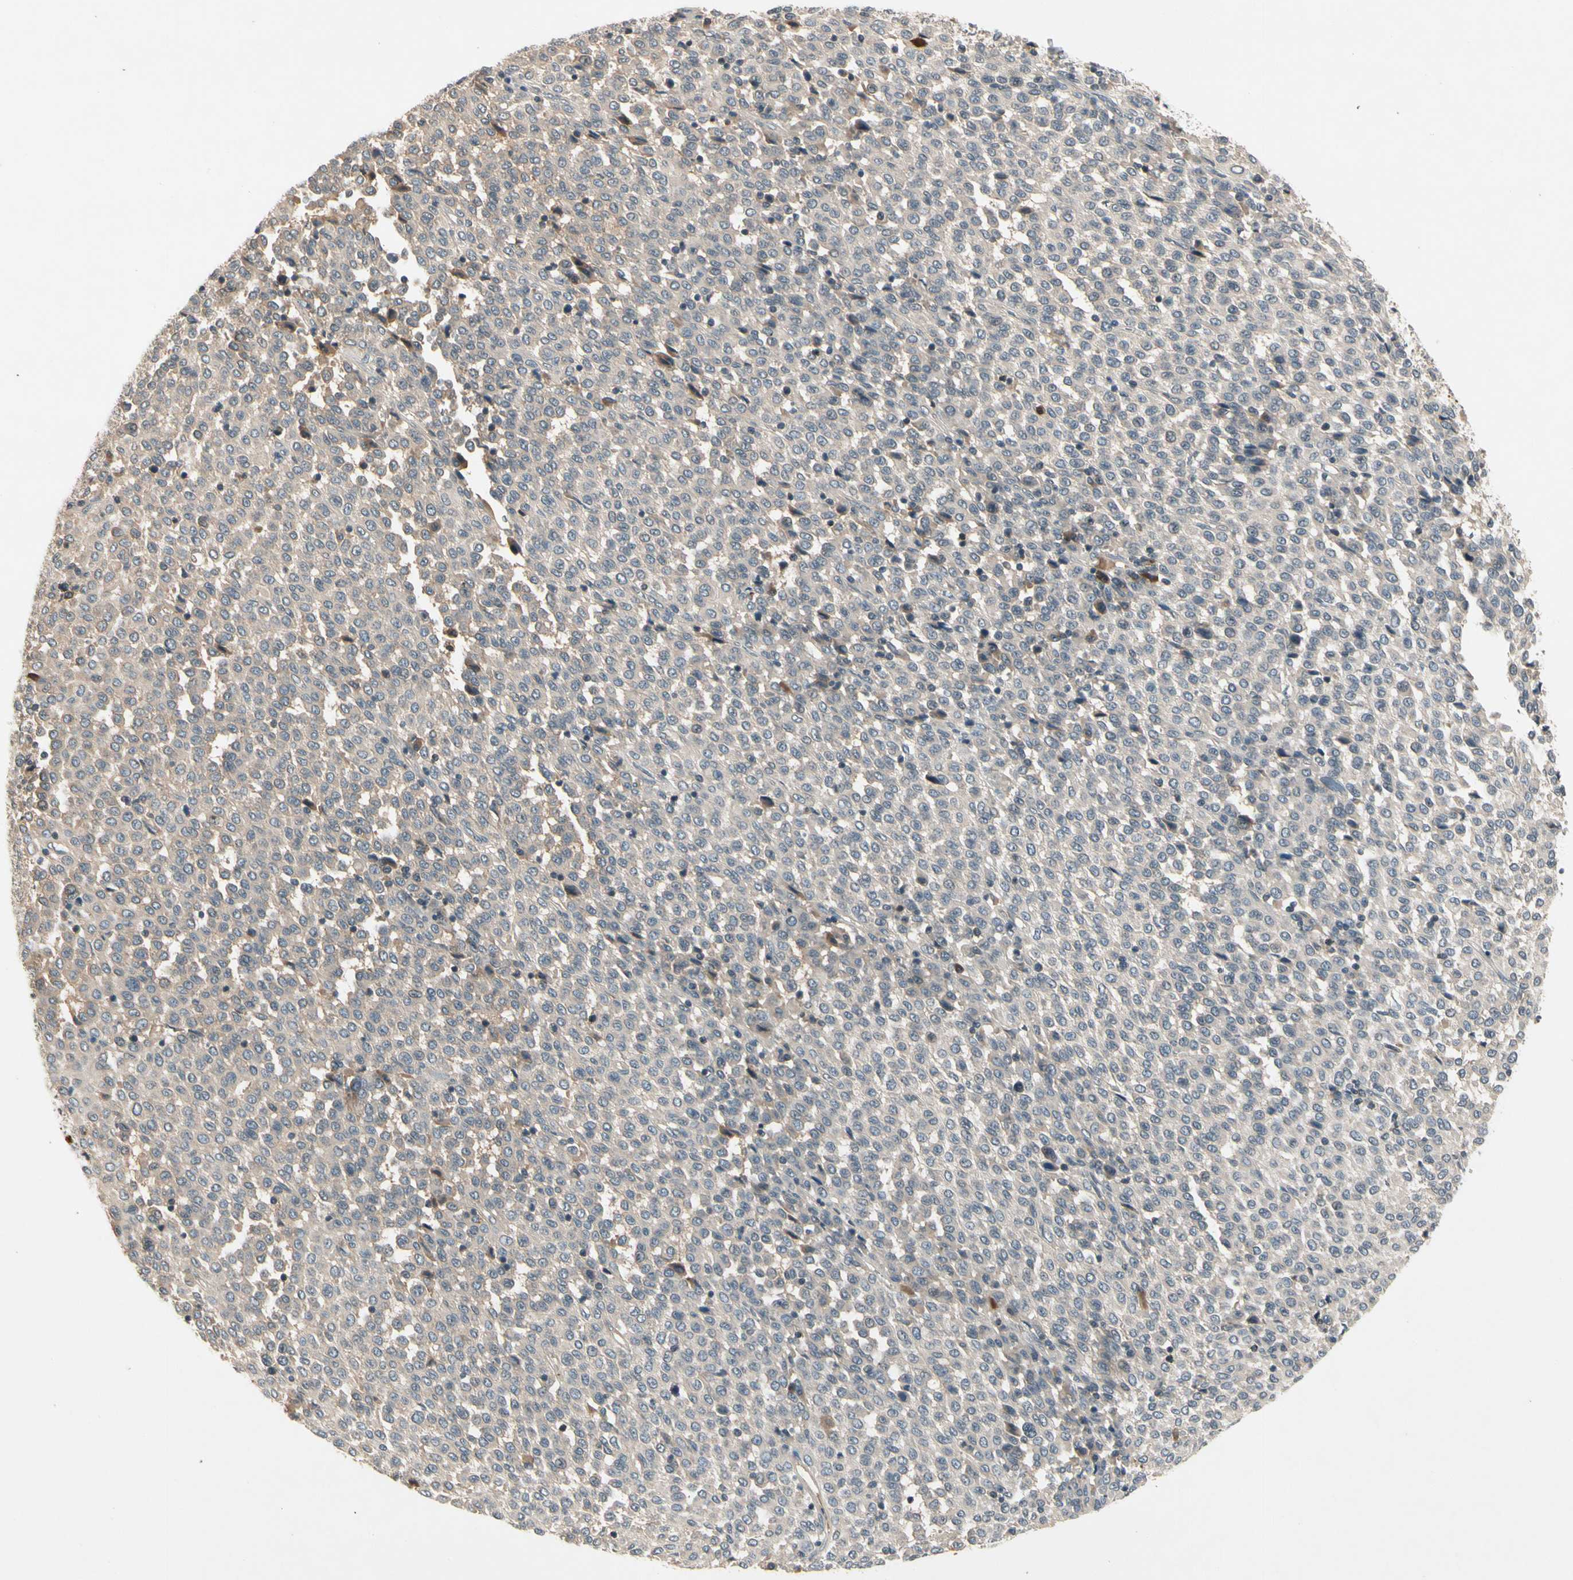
{"staining": {"intensity": "weak", "quantity": "<25%", "location": "cytoplasmic/membranous"}, "tissue": "melanoma", "cell_type": "Tumor cells", "image_type": "cancer", "snomed": [{"axis": "morphology", "description": "Malignant melanoma, Metastatic site"}, {"axis": "topography", "description": "Pancreas"}], "caption": "Immunohistochemical staining of malignant melanoma (metastatic site) demonstrates no significant expression in tumor cells.", "gene": "CCL4", "patient": {"sex": "female", "age": 30}}